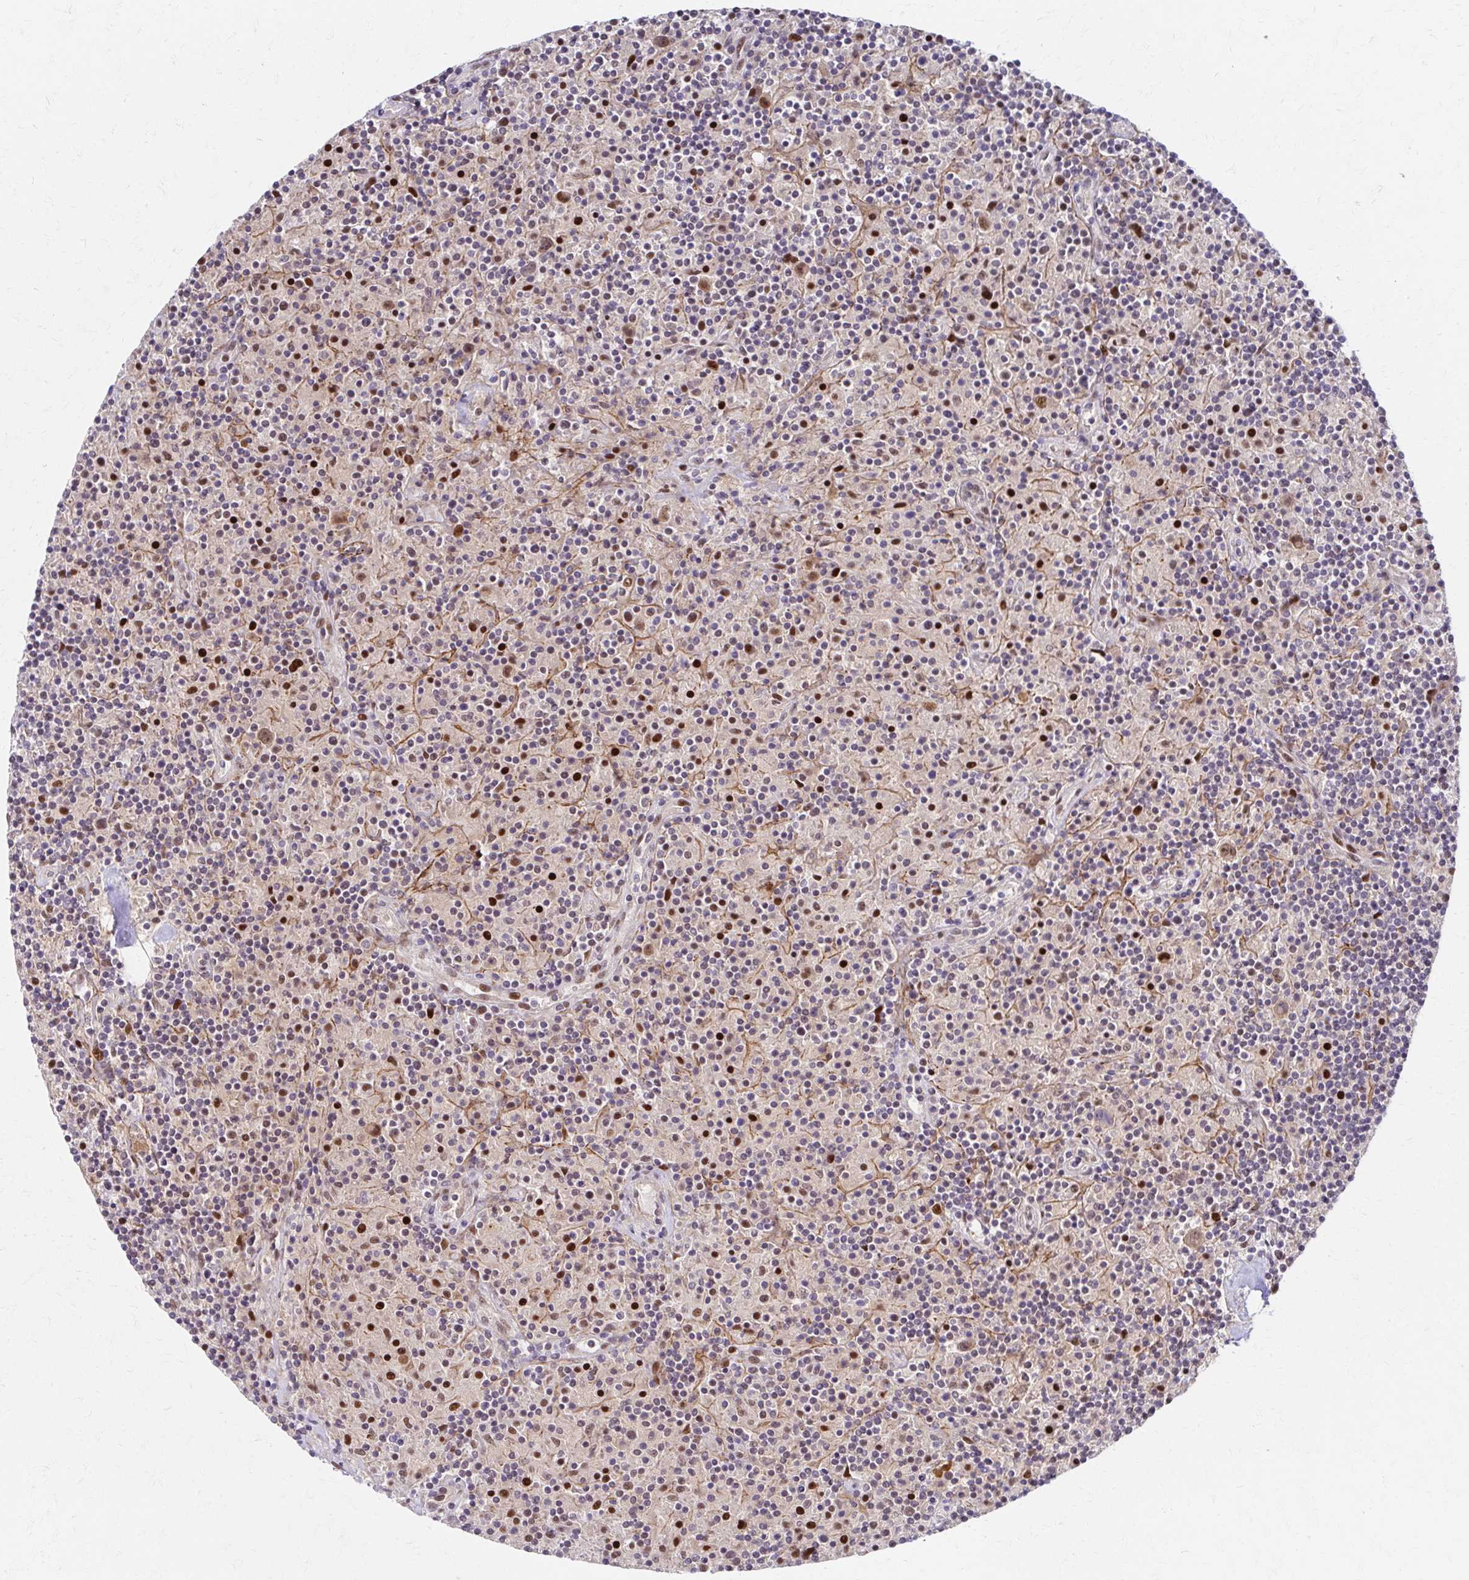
{"staining": {"intensity": "moderate", "quantity": ">75%", "location": "nuclear"}, "tissue": "lymphoma", "cell_type": "Tumor cells", "image_type": "cancer", "snomed": [{"axis": "morphology", "description": "Hodgkin's disease, NOS"}, {"axis": "topography", "description": "Lymph node"}], "caption": "Brown immunohistochemical staining in human Hodgkin's disease displays moderate nuclear expression in approximately >75% of tumor cells.", "gene": "PSMD7", "patient": {"sex": "male", "age": 70}}